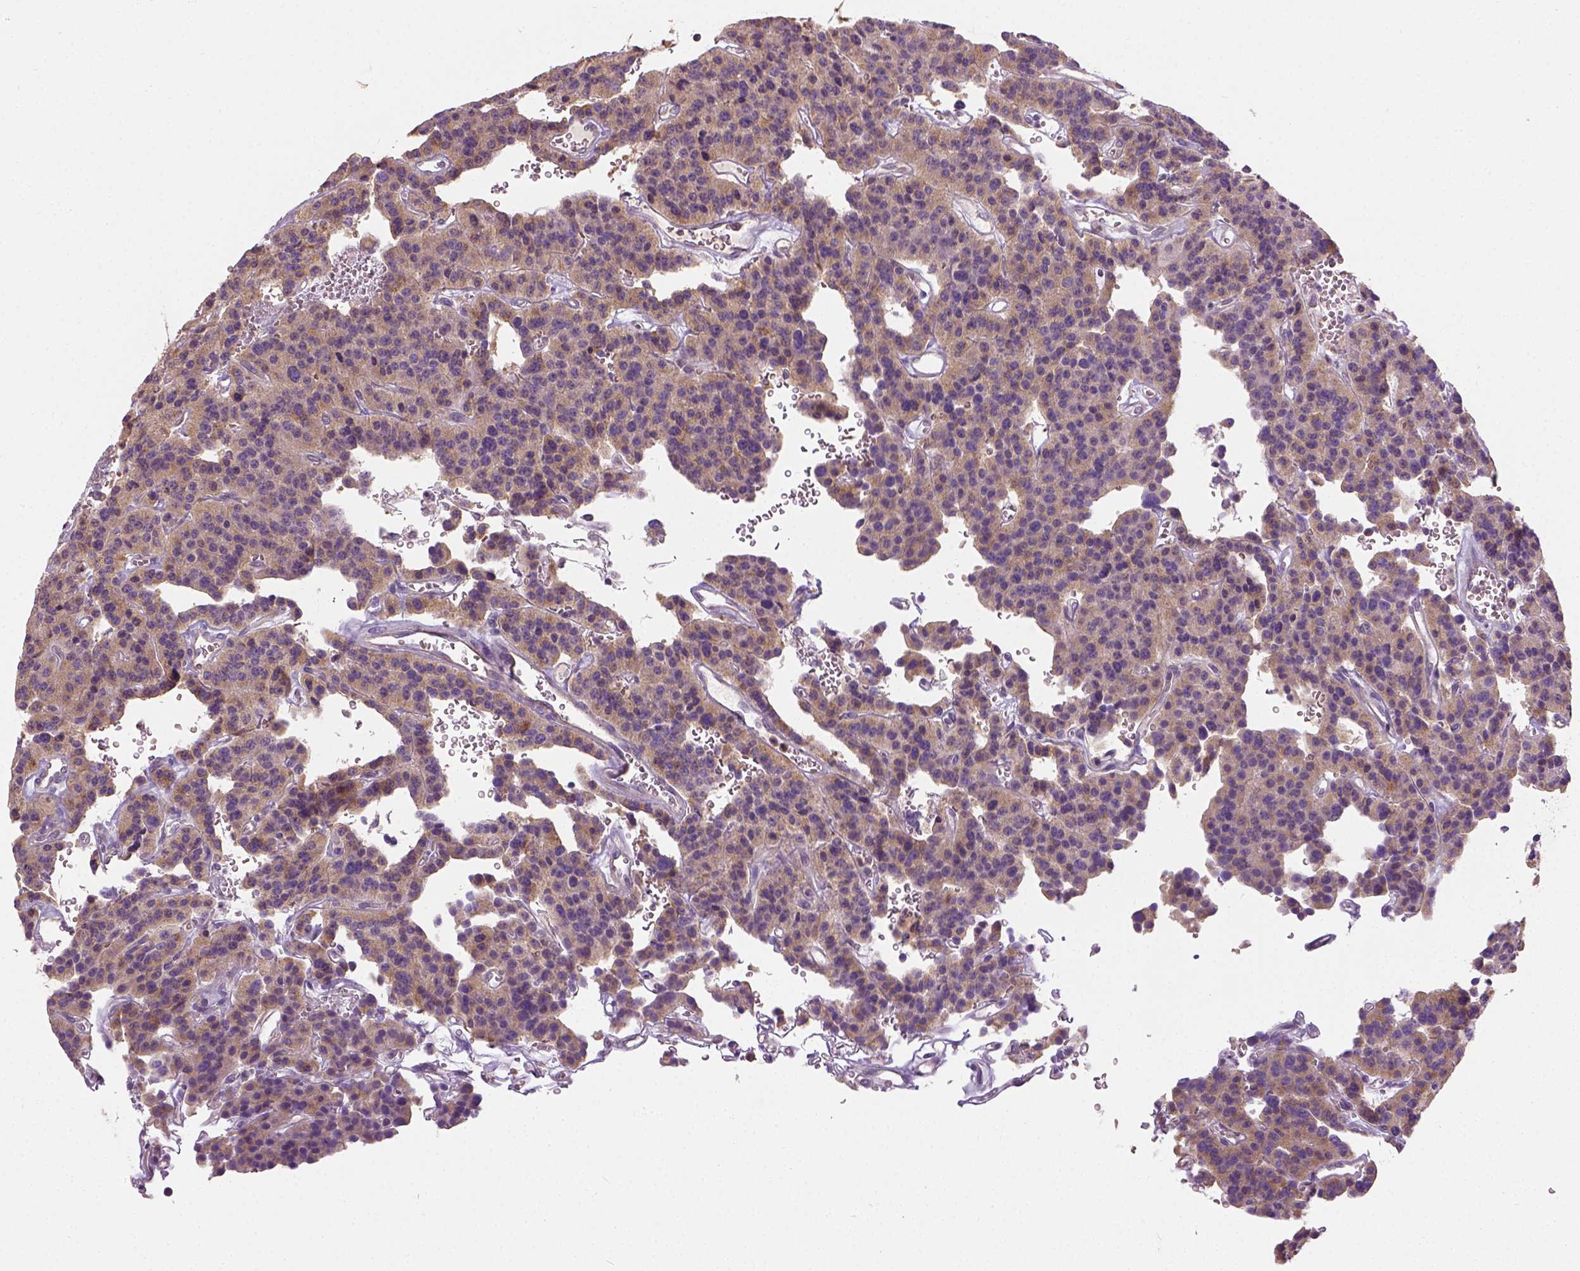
{"staining": {"intensity": "moderate", "quantity": "25%-75%", "location": "cytoplasmic/membranous"}, "tissue": "carcinoid", "cell_type": "Tumor cells", "image_type": "cancer", "snomed": [{"axis": "morphology", "description": "Carcinoid, malignant, NOS"}, {"axis": "topography", "description": "Lung"}], "caption": "Moderate cytoplasmic/membranous protein staining is present in about 25%-75% of tumor cells in carcinoid. Using DAB (3,3'-diaminobenzidine) (brown) and hematoxylin (blue) stains, captured at high magnification using brightfield microscopy.", "gene": "CRACR2A", "patient": {"sex": "female", "age": 71}}